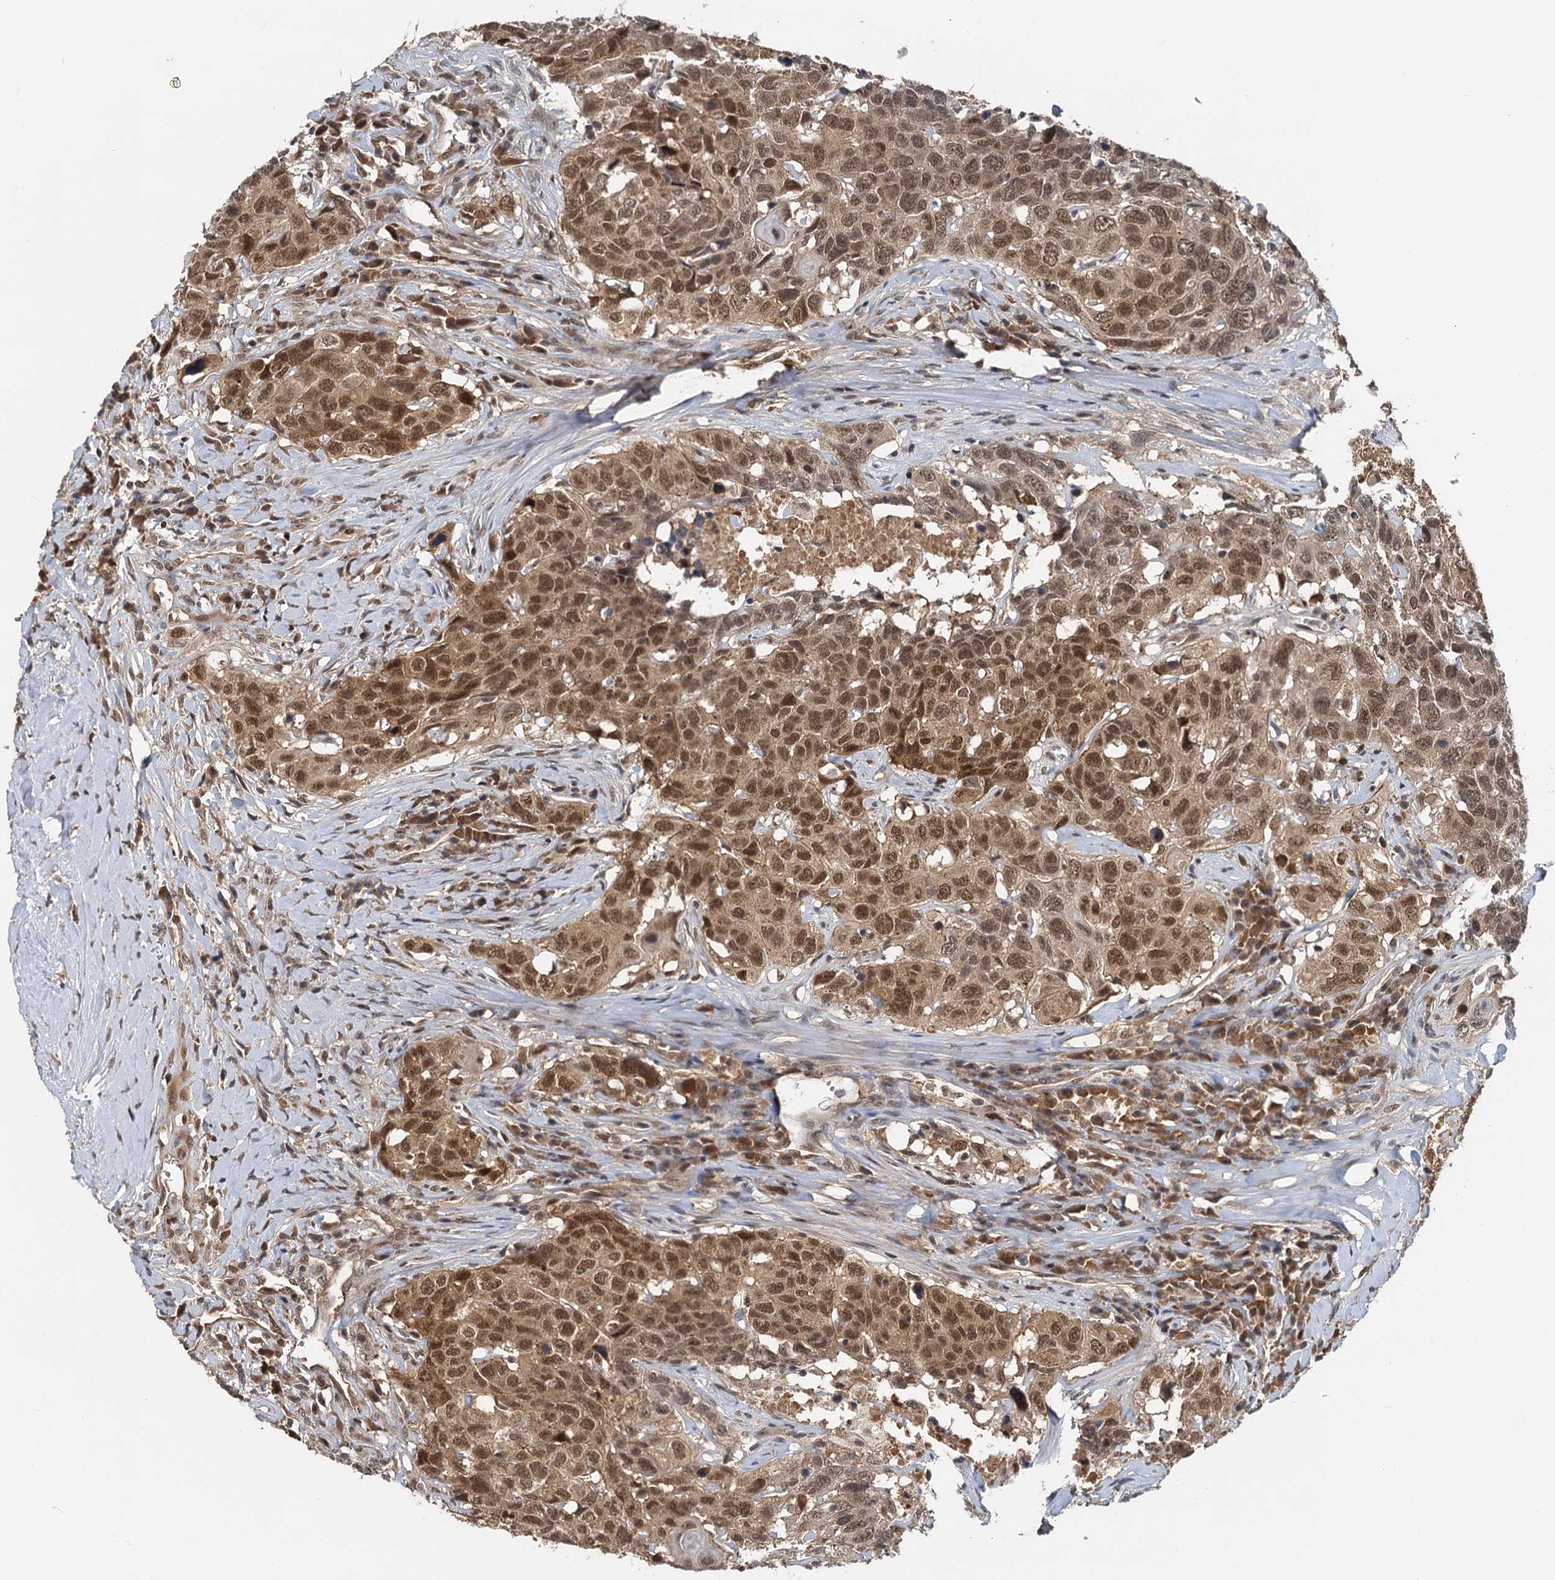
{"staining": {"intensity": "moderate", "quantity": ">75%", "location": "nuclear"}, "tissue": "head and neck cancer", "cell_type": "Tumor cells", "image_type": "cancer", "snomed": [{"axis": "morphology", "description": "Squamous cell carcinoma, NOS"}, {"axis": "topography", "description": "Head-Neck"}], "caption": "About >75% of tumor cells in human squamous cell carcinoma (head and neck) demonstrate moderate nuclear protein positivity as visualized by brown immunohistochemical staining.", "gene": "RITA1", "patient": {"sex": "male", "age": 66}}